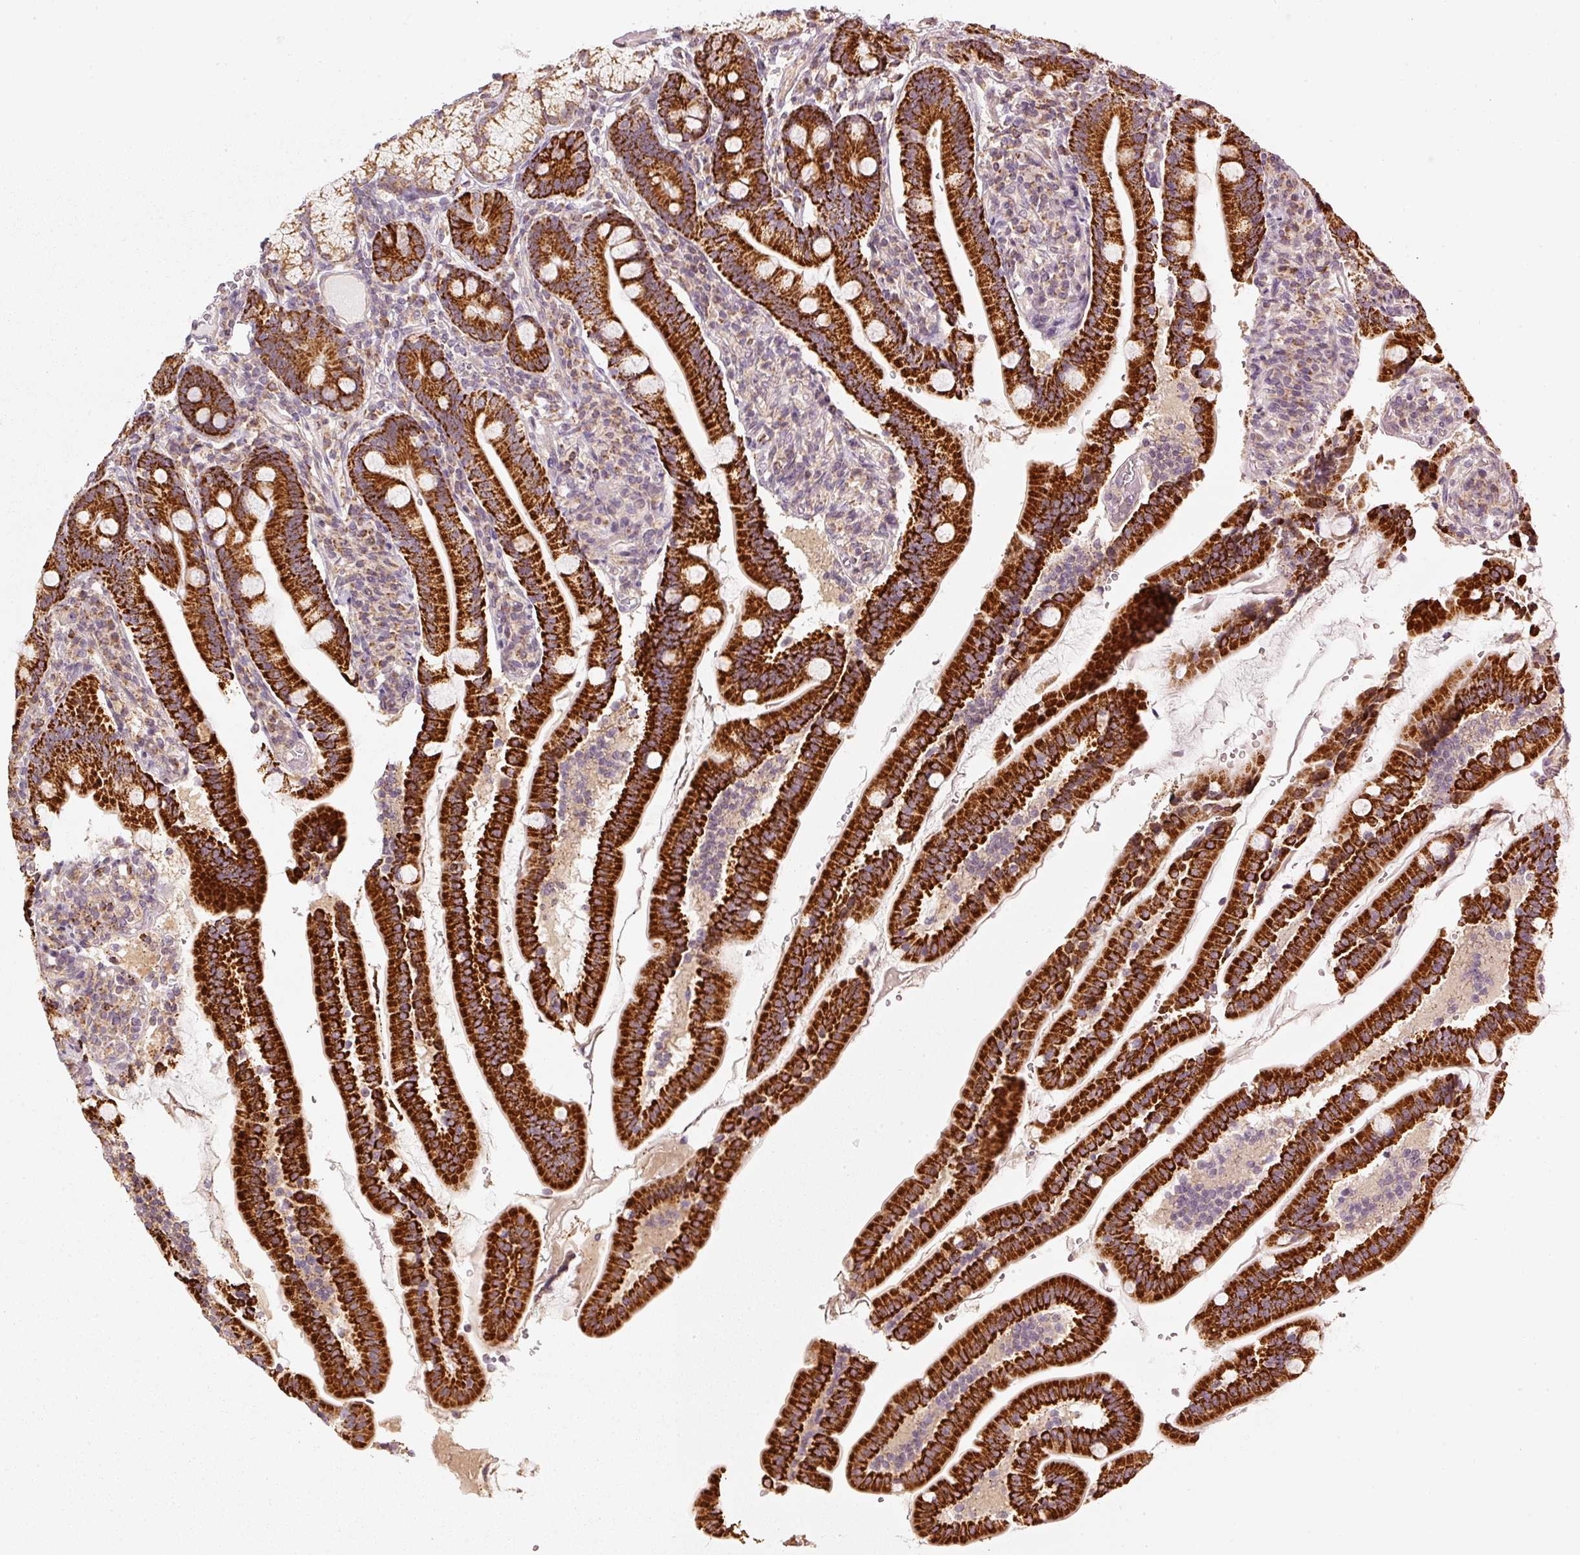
{"staining": {"intensity": "strong", "quantity": ">75%", "location": "cytoplasmic/membranous"}, "tissue": "duodenum", "cell_type": "Glandular cells", "image_type": "normal", "snomed": [{"axis": "morphology", "description": "Normal tissue, NOS"}, {"axis": "topography", "description": "Duodenum"}], "caption": "This photomicrograph exhibits IHC staining of normal duodenum, with high strong cytoplasmic/membranous staining in approximately >75% of glandular cells.", "gene": "RAB35", "patient": {"sex": "female", "age": 67}}